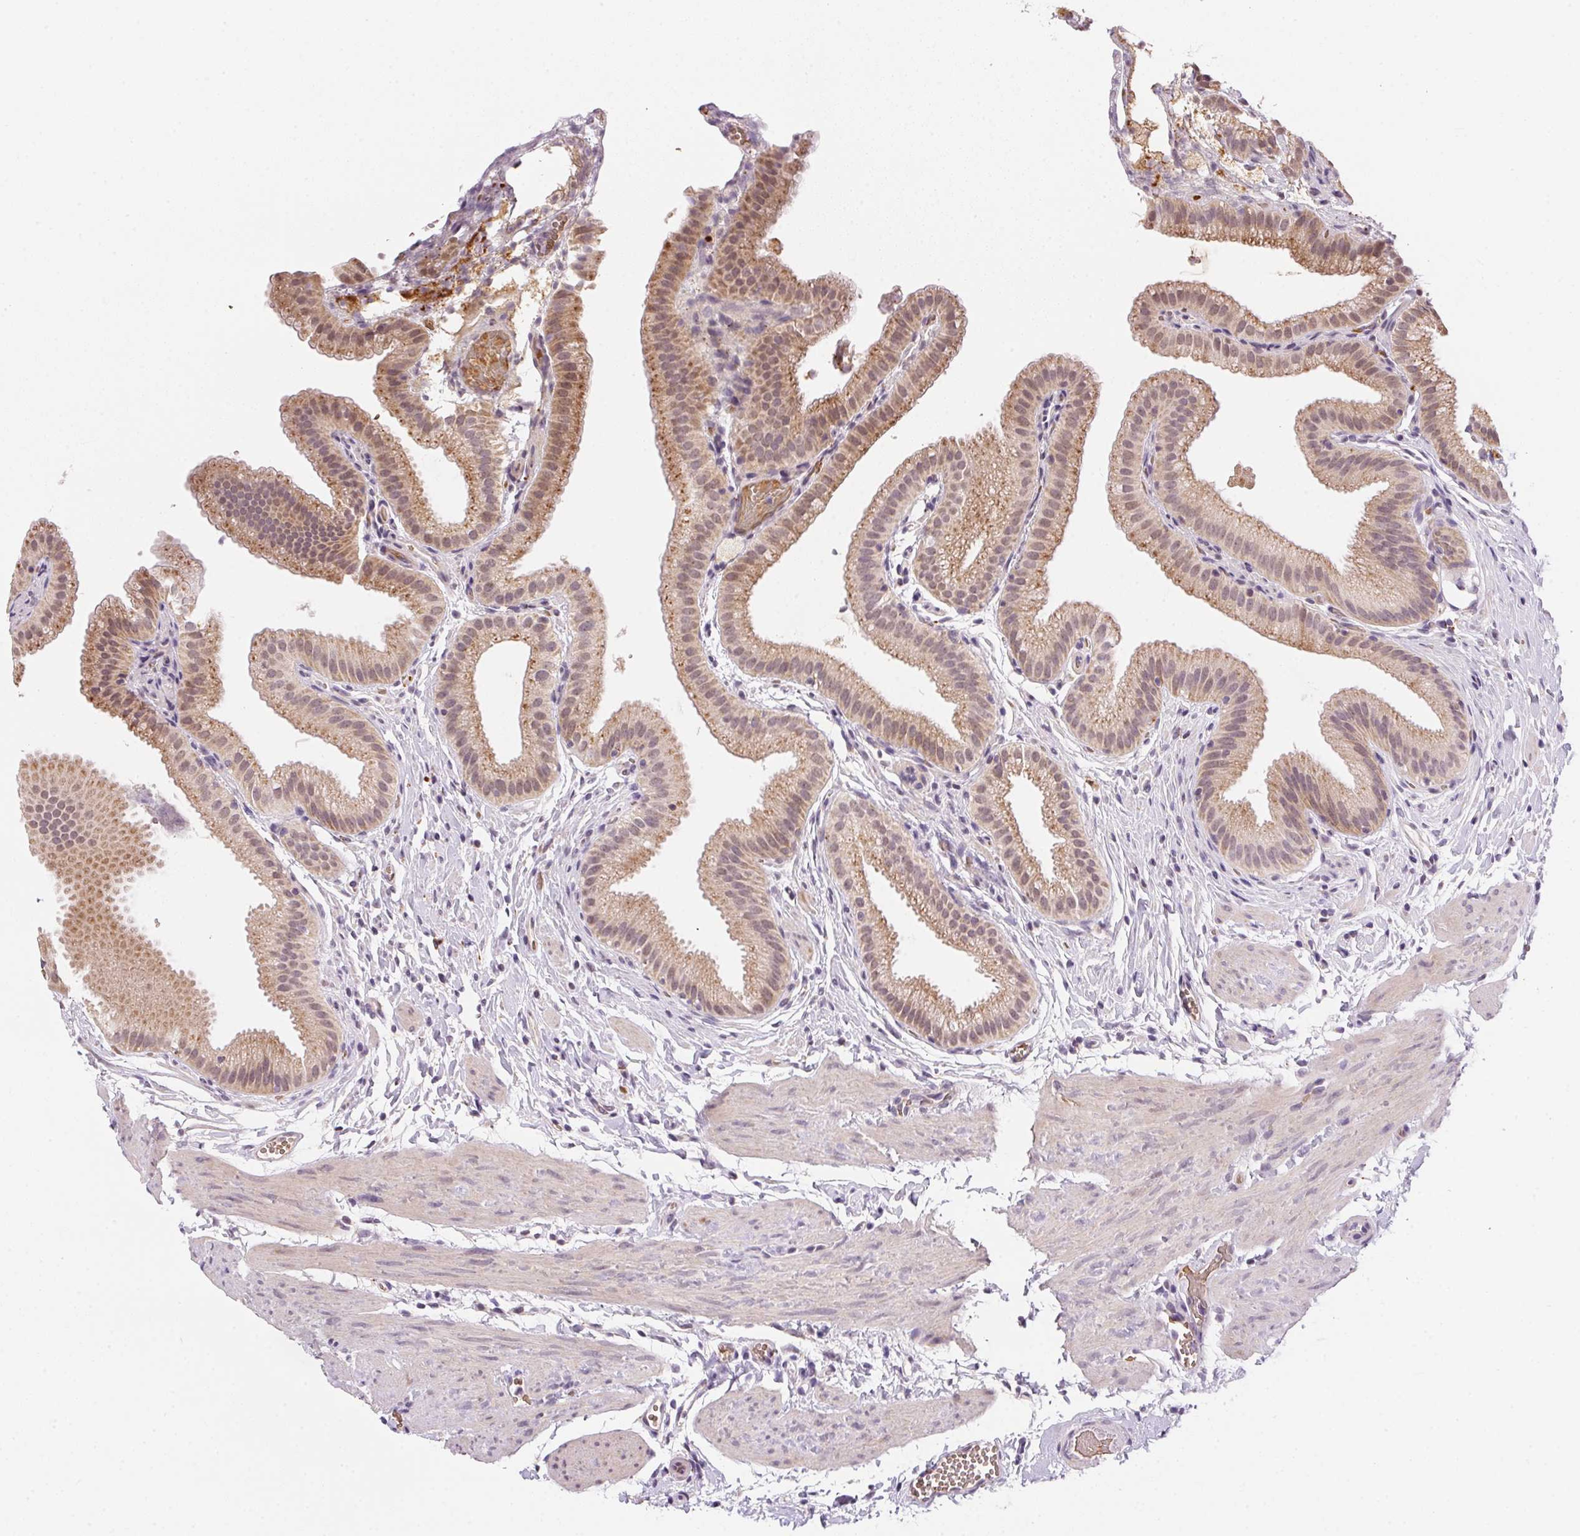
{"staining": {"intensity": "moderate", "quantity": ">75%", "location": "cytoplasmic/membranous"}, "tissue": "gallbladder", "cell_type": "Glandular cells", "image_type": "normal", "snomed": [{"axis": "morphology", "description": "Normal tissue, NOS"}, {"axis": "topography", "description": "Gallbladder"}], "caption": "A brown stain labels moderate cytoplasmic/membranous expression of a protein in glandular cells of normal human gallbladder.", "gene": "METTL13", "patient": {"sex": "female", "age": 63}}